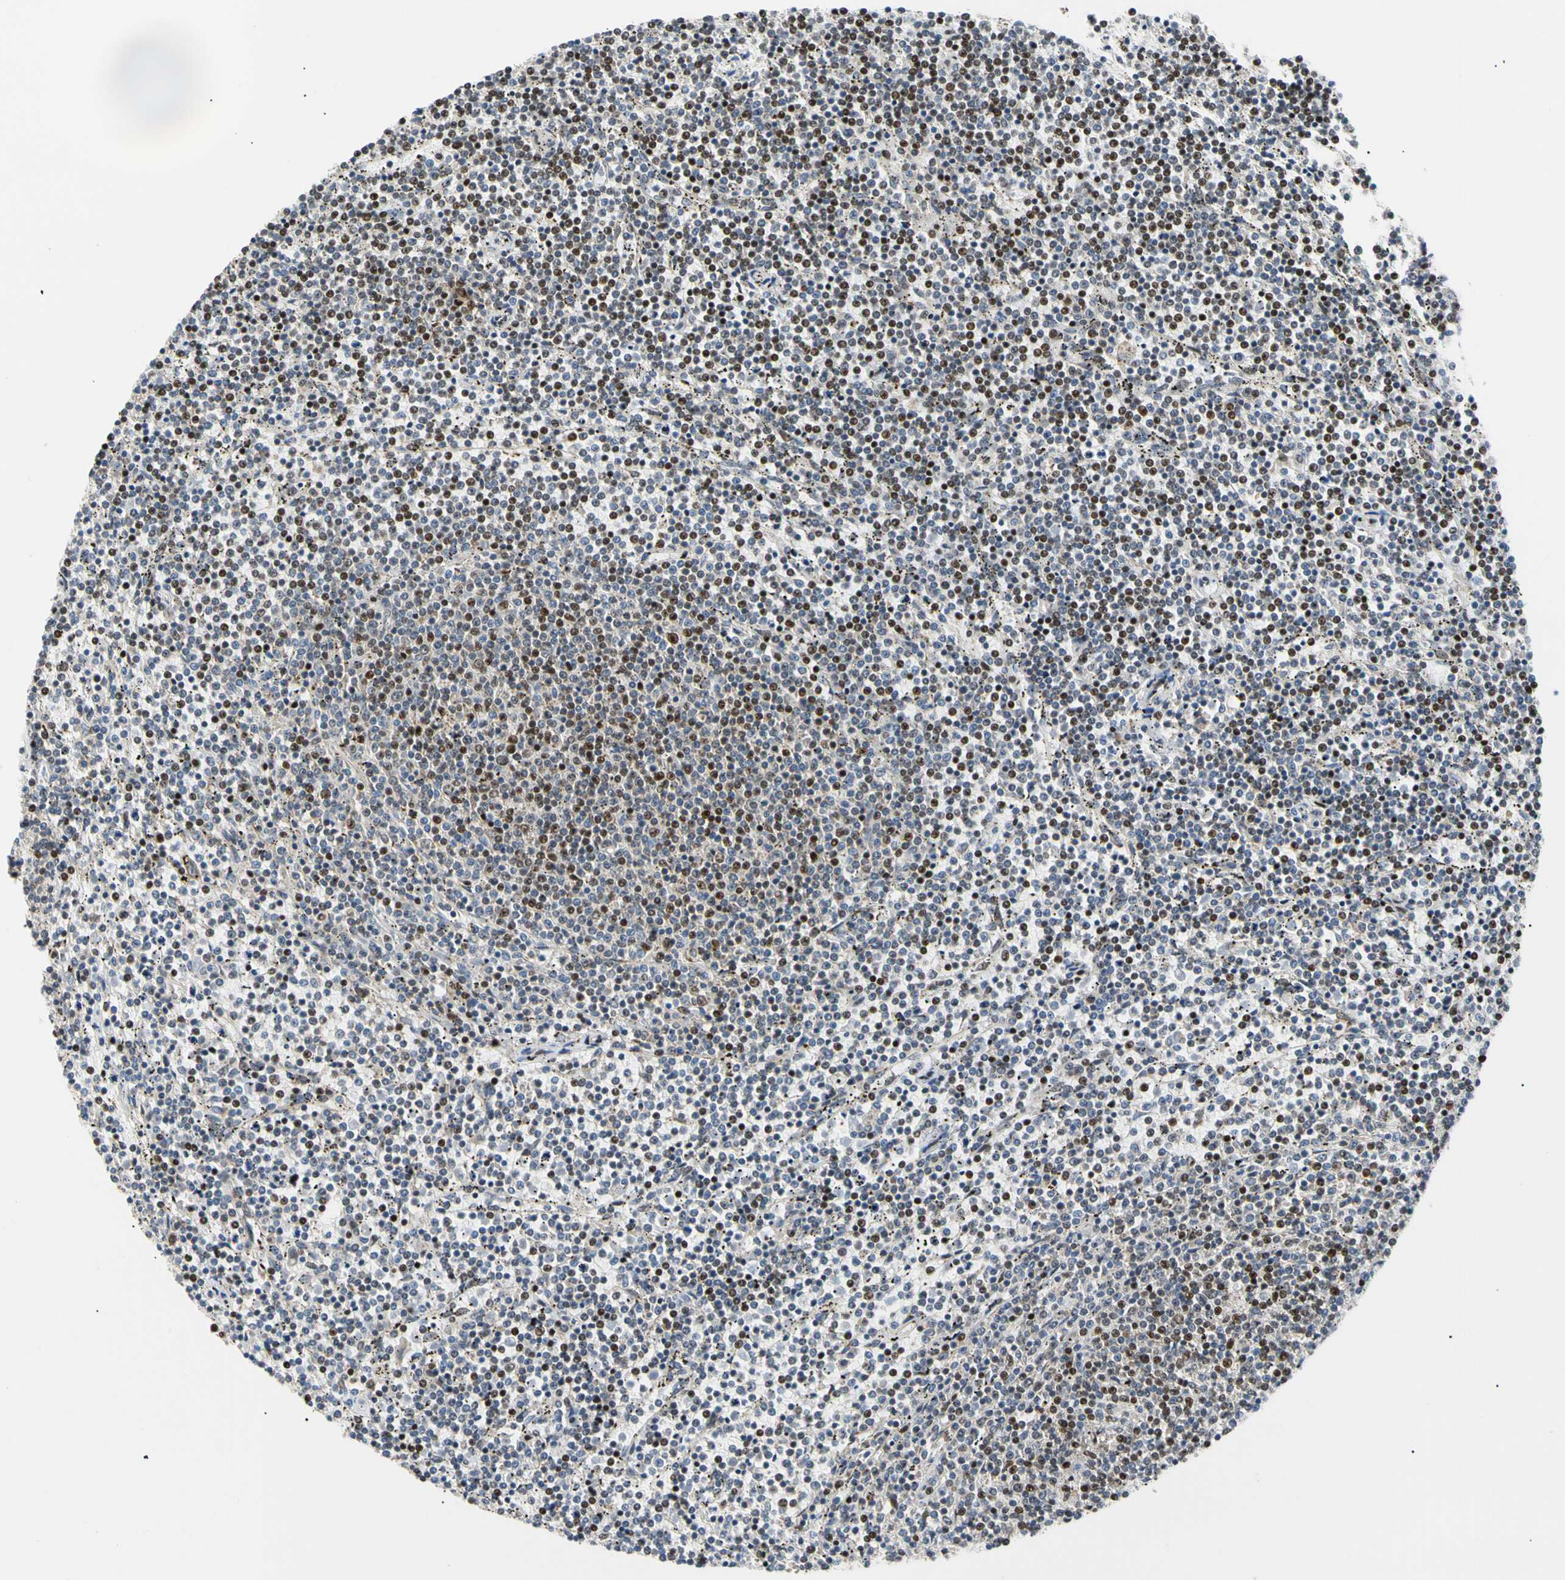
{"staining": {"intensity": "moderate", "quantity": "25%-75%", "location": "nuclear"}, "tissue": "lymphoma", "cell_type": "Tumor cells", "image_type": "cancer", "snomed": [{"axis": "morphology", "description": "Malignant lymphoma, non-Hodgkin's type, Low grade"}, {"axis": "topography", "description": "Spleen"}], "caption": "About 25%-75% of tumor cells in lymphoma demonstrate moderate nuclear protein expression as visualized by brown immunohistochemical staining.", "gene": "E2F1", "patient": {"sex": "female", "age": 50}}